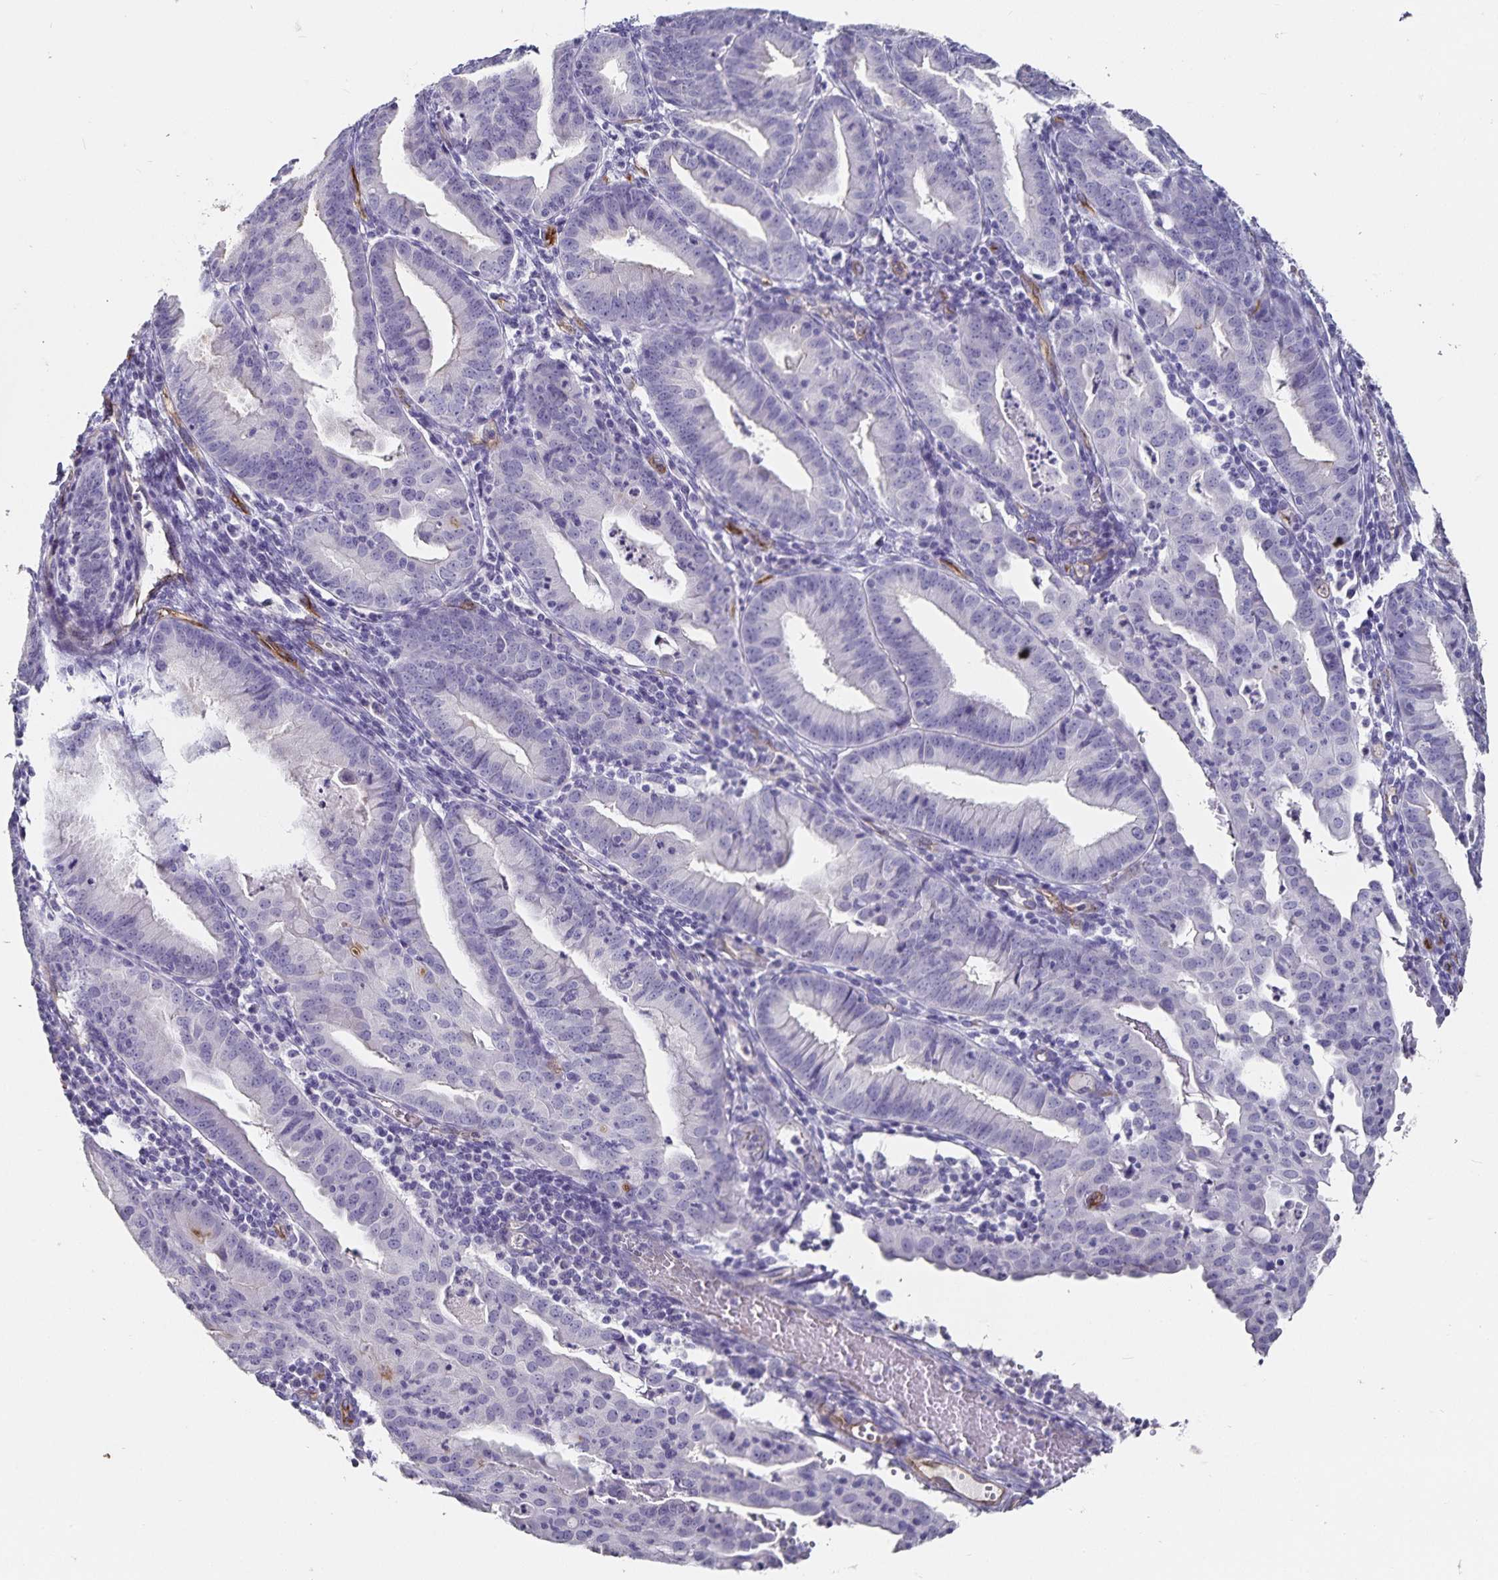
{"staining": {"intensity": "negative", "quantity": "none", "location": "none"}, "tissue": "endometrial cancer", "cell_type": "Tumor cells", "image_type": "cancer", "snomed": [{"axis": "morphology", "description": "Adenocarcinoma, NOS"}, {"axis": "topography", "description": "Endometrium"}], "caption": "Immunohistochemistry (IHC) photomicrograph of neoplastic tissue: adenocarcinoma (endometrial) stained with DAB (3,3'-diaminobenzidine) reveals no significant protein expression in tumor cells.", "gene": "PODXL", "patient": {"sex": "female", "age": 60}}